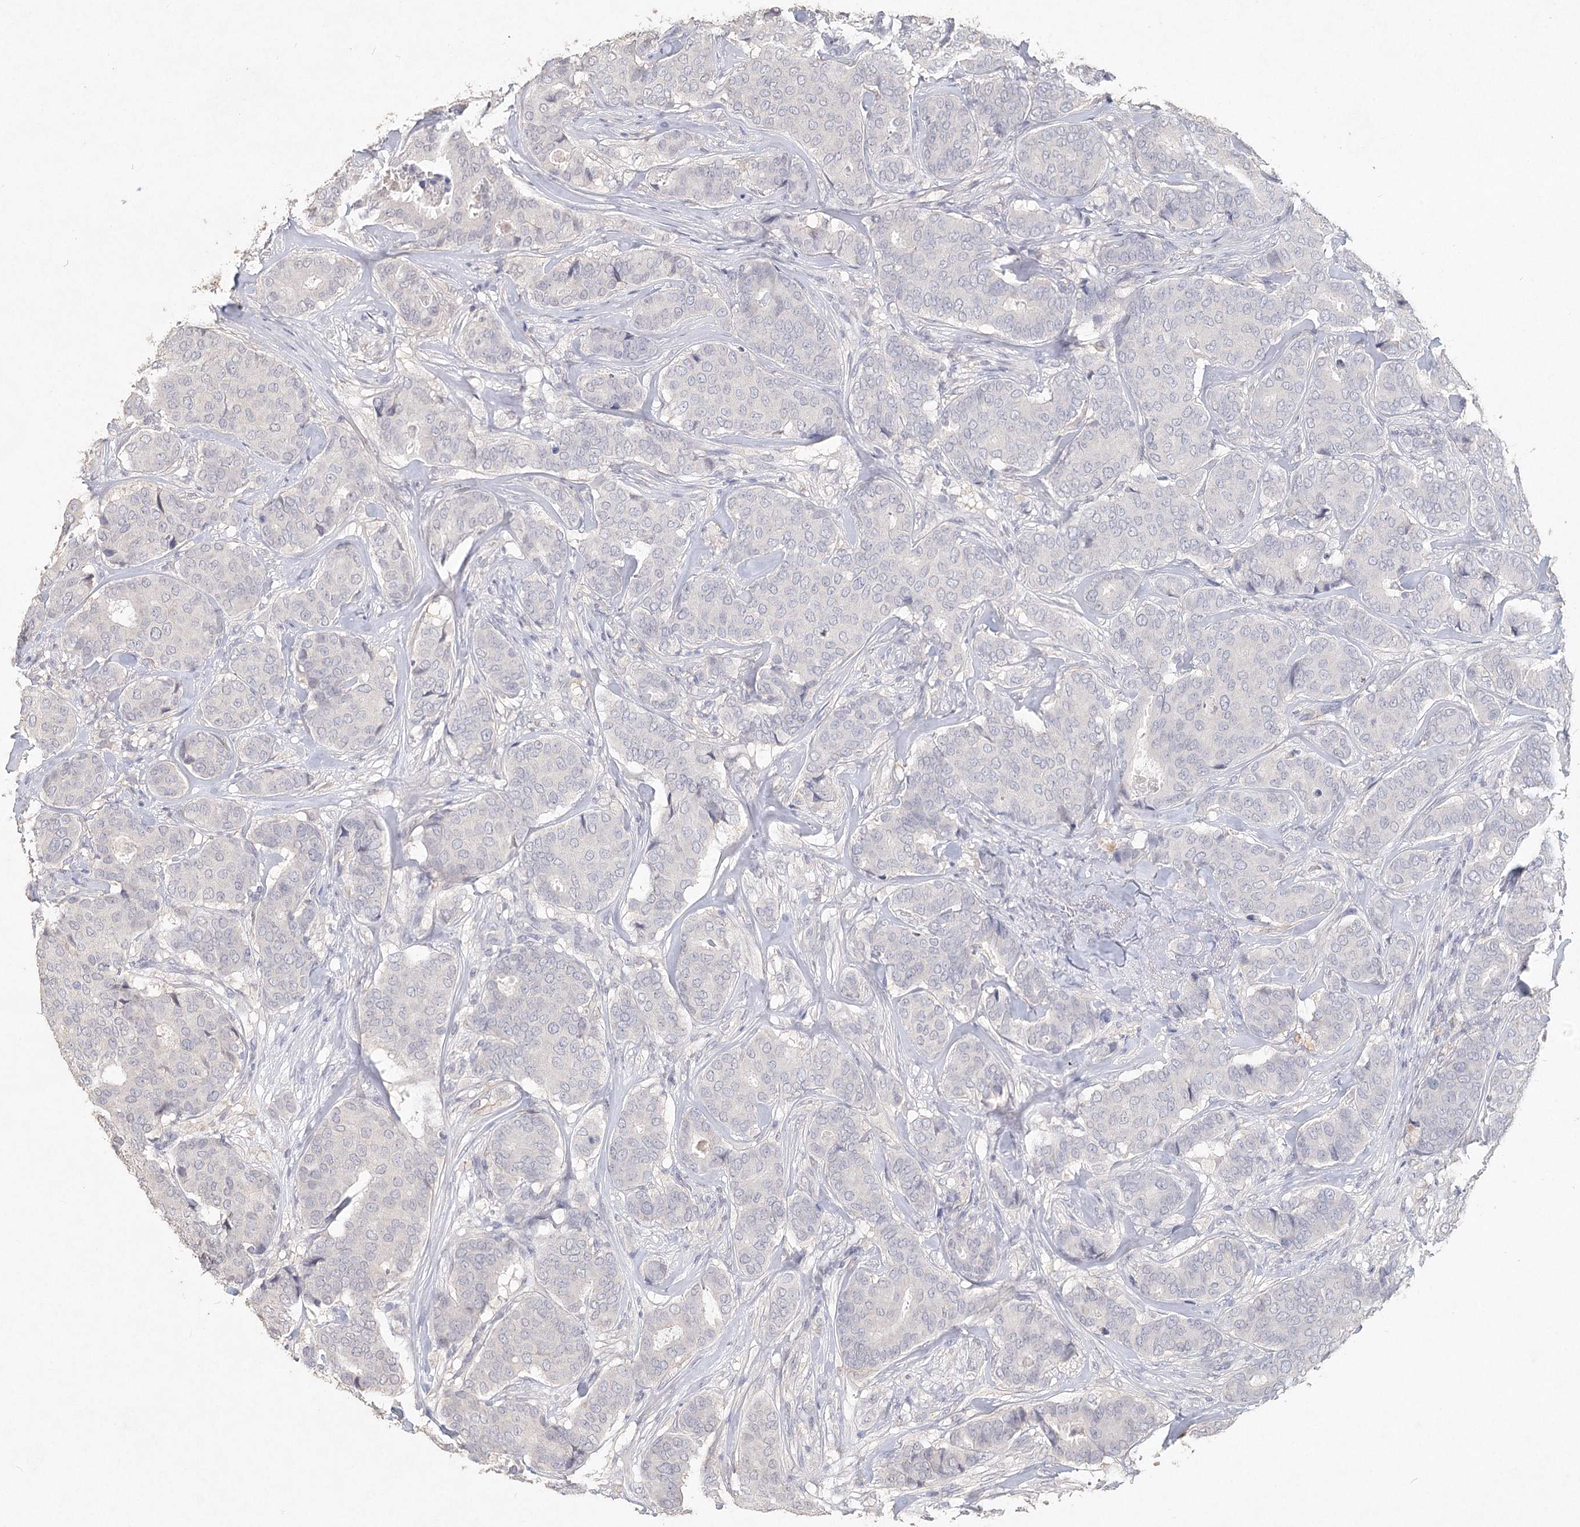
{"staining": {"intensity": "negative", "quantity": "none", "location": "none"}, "tissue": "breast cancer", "cell_type": "Tumor cells", "image_type": "cancer", "snomed": [{"axis": "morphology", "description": "Duct carcinoma"}, {"axis": "topography", "description": "Breast"}], "caption": "Immunohistochemistry (IHC) micrograph of human breast cancer stained for a protein (brown), which shows no expression in tumor cells.", "gene": "ARSI", "patient": {"sex": "female", "age": 75}}